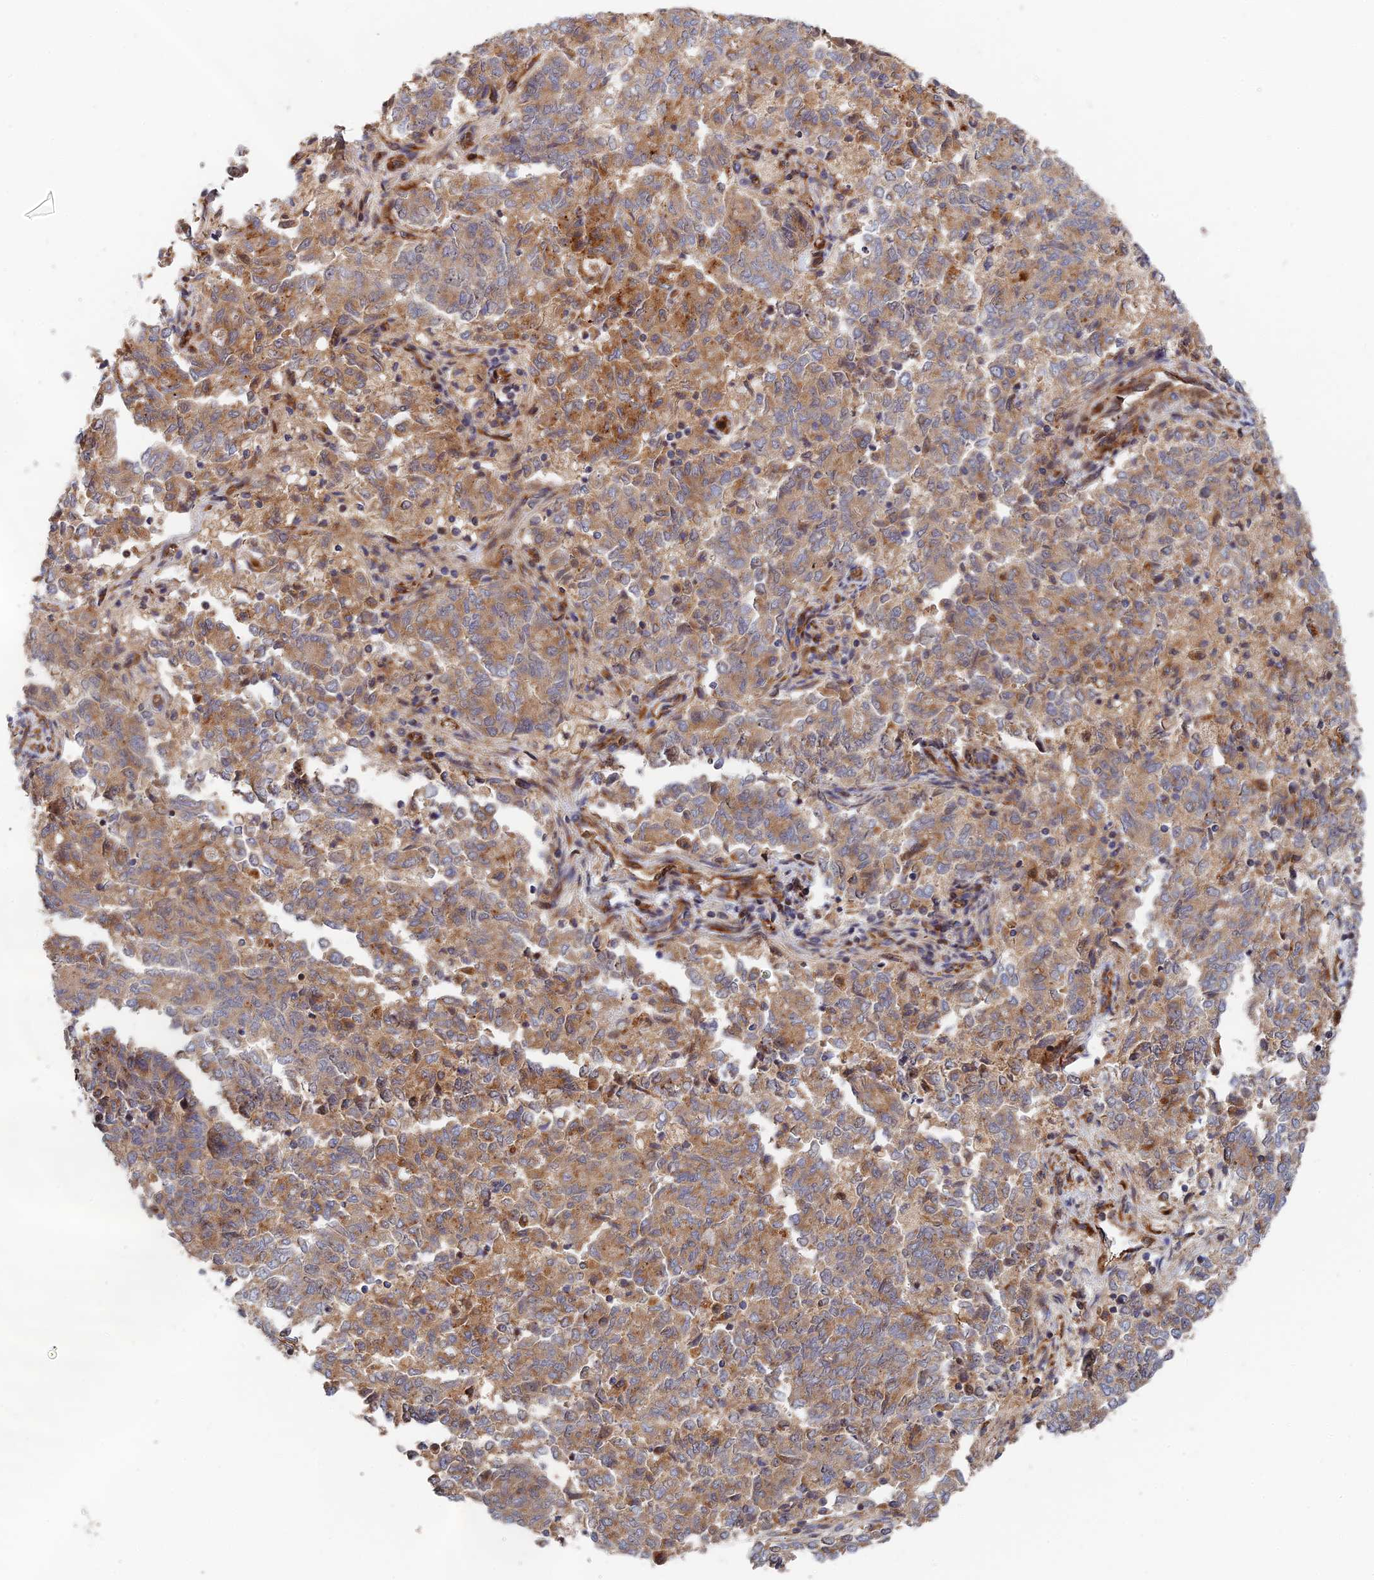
{"staining": {"intensity": "moderate", "quantity": ">75%", "location": "cytoplasmic/membranous"}, "tissue": "endometrial cancer", "cell_type": "Tumor cells", "image_type": "cancer", "snomed": [{"axis": "morphology", "description": "Adenocarcinoma, NOS"}, {"axis": "topography", "description": "Endometrium"}], "caption": "Immunohistochemistry (IHC) staining of endometrial adenocarcinoma, which demonstrates medium levels of moderate cytoplasmic/membranous positivity in approximately >75% of tumor cells indicating moderate cytoplasmic/membranous protein positivity. The staining was performed using DAB (3,3'-diaminobenzidine) (brown) for protein detection and nuclei were counterstained in hematoxylin (blue).", "gene": "PPP2R3C", "patient": {"sex": "female", "age": 80}}